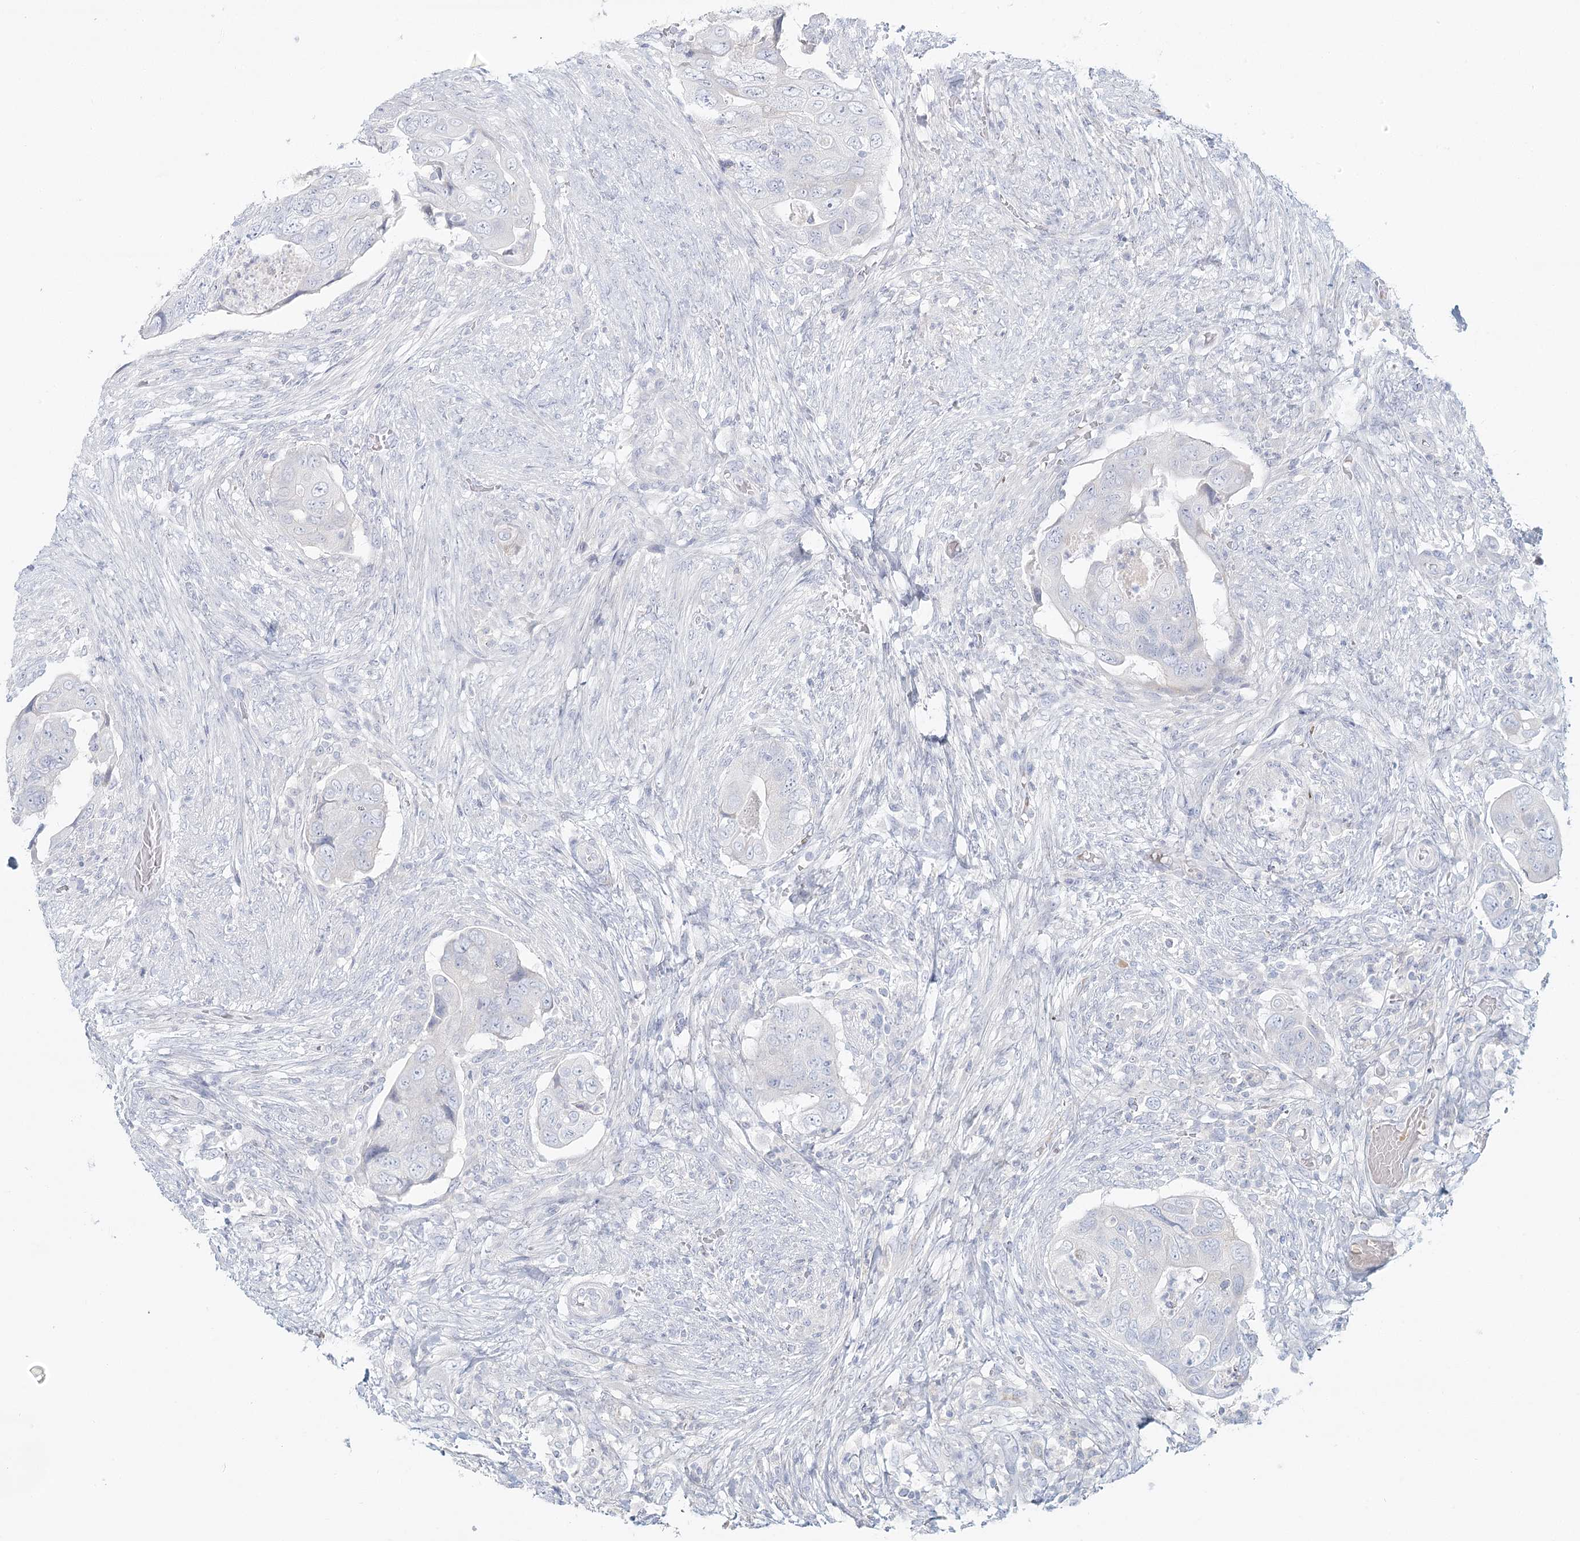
{"staining": {"intensity": "negative", "quantity": "none", "location": "none"}, "tissue": "colorectal cancer", "cell_type": "Tumor cells", "image_type": "cancer", "snomed": [{"axis": "morphology", "description": "Adenocarcinoma, NOS"}, {"axis": "topography", "description": "Rectum"}], "caption": "This photomicrograph is of adenocarcinoma (colorectal) stained with immunohistochemistry (IHC) to label a protein in brown with the nuclei are counter-stained blue. There is no expression in tumor cells. (Stains: DAB (3,3'-diaminobenzidine) IHC with hematoxylin counter stain, Microscopy: brightfield microscopy at high magnification).", "gene": "DMGDH", "patient": {"sex": "male", "age": 63}}